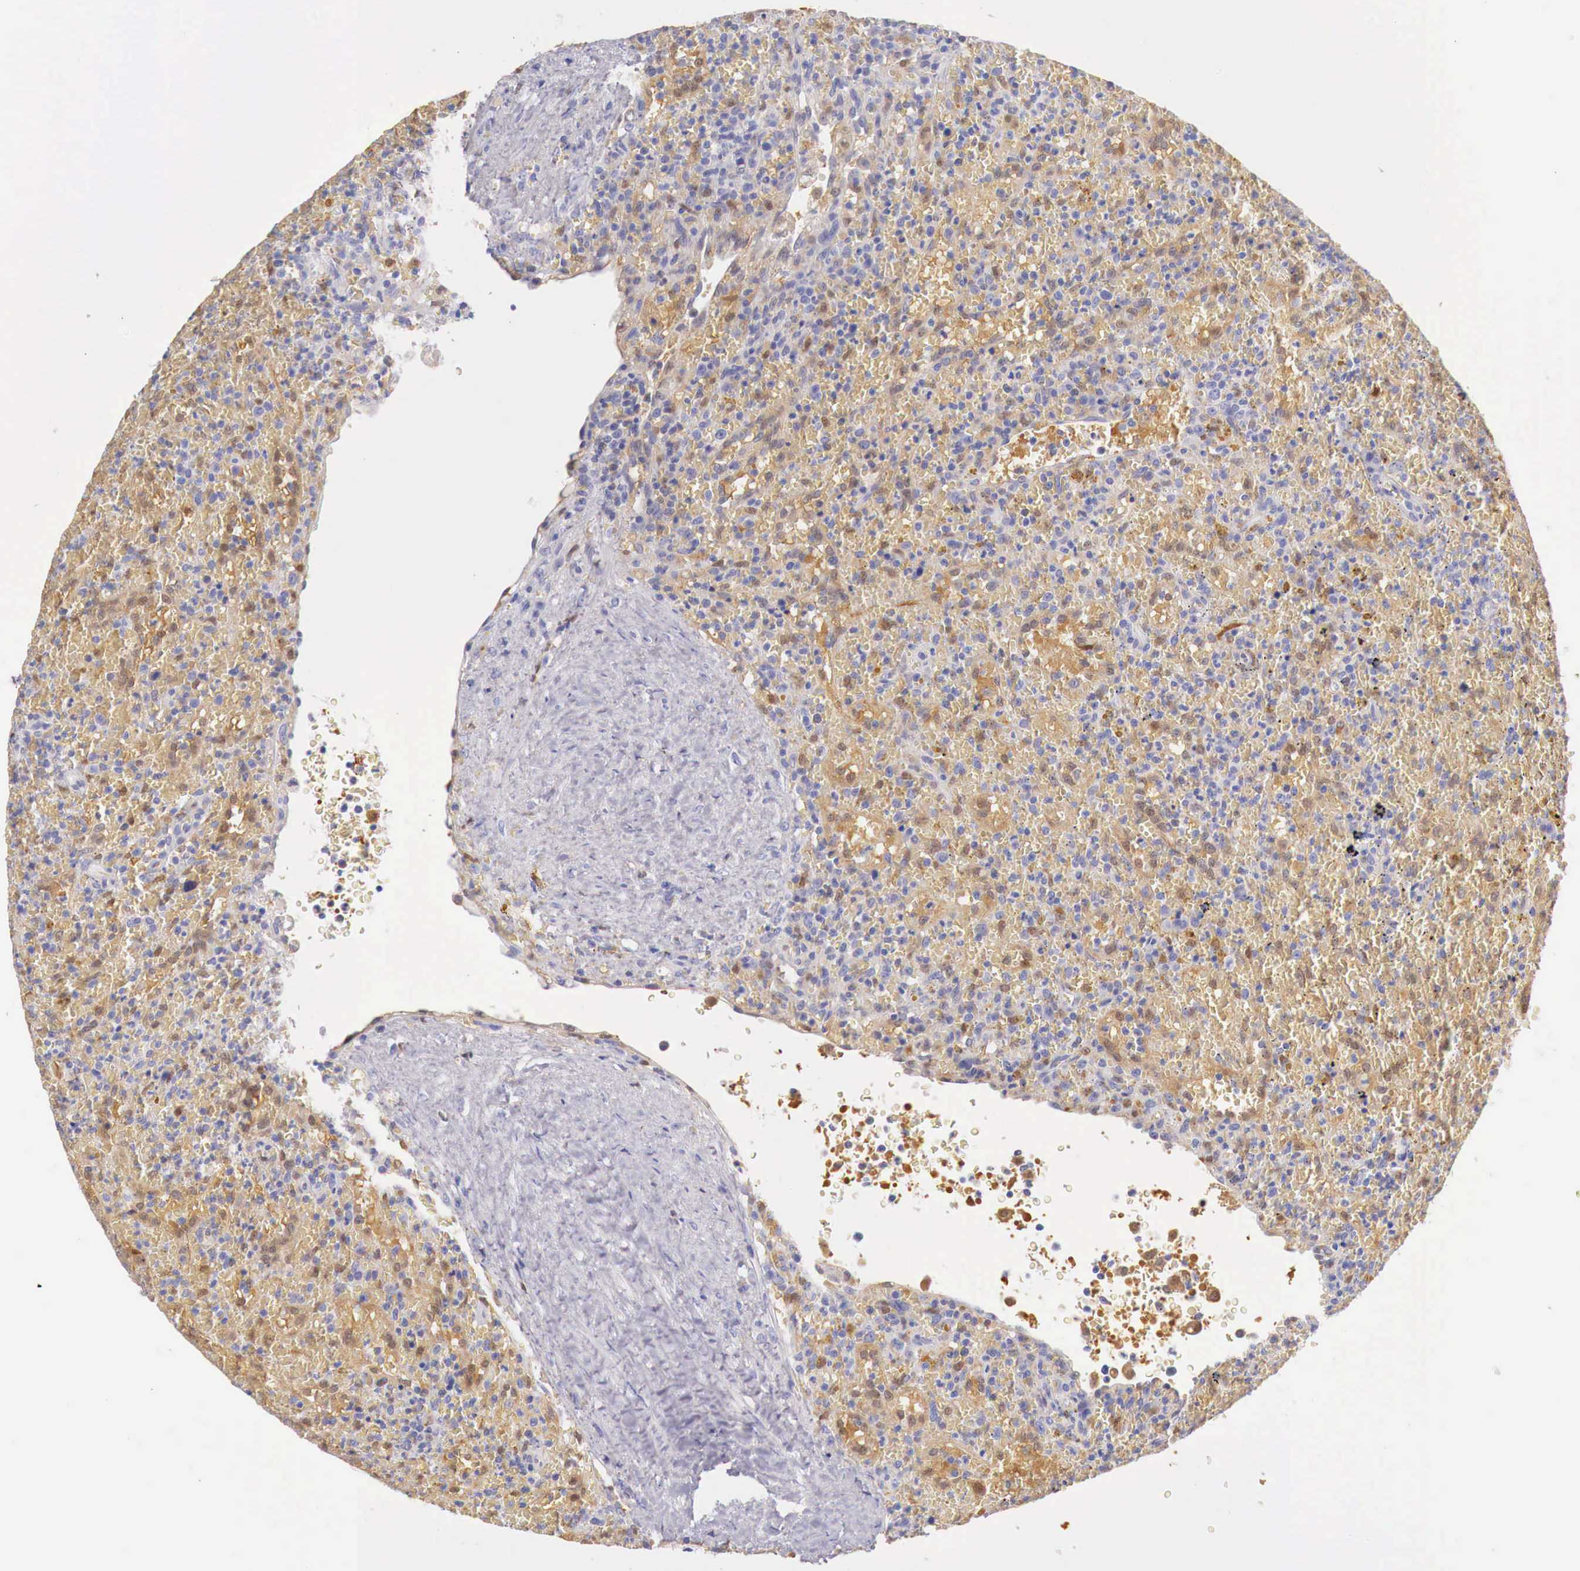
{"staining": {"intensity": "negative", "quantity": "none", "location": "none"}, "tissue": "lymphoma", "cell_type": "Tumor cells", "image_type": "cancer", "snomed": [{"axis": "morphology", "description": "Malignant lymphoma, non-Hodgkin's type, High grade"}, {"axis": "topography", "description": "Spleen"}, {"axis": "topography", "description": "Lymph node"}], "caption": "There is no significant positivity in tumor cells of high-grade malignant lymphoma, non-Hodgkin's type. (Stains: DAB immunohistochemistry (IHC) with hematoxylin counter stain, Microscopy: brightfield microscopy at high magnification).", "gene": "RENBP", "patient": {"sex": "female", "age": 70}}